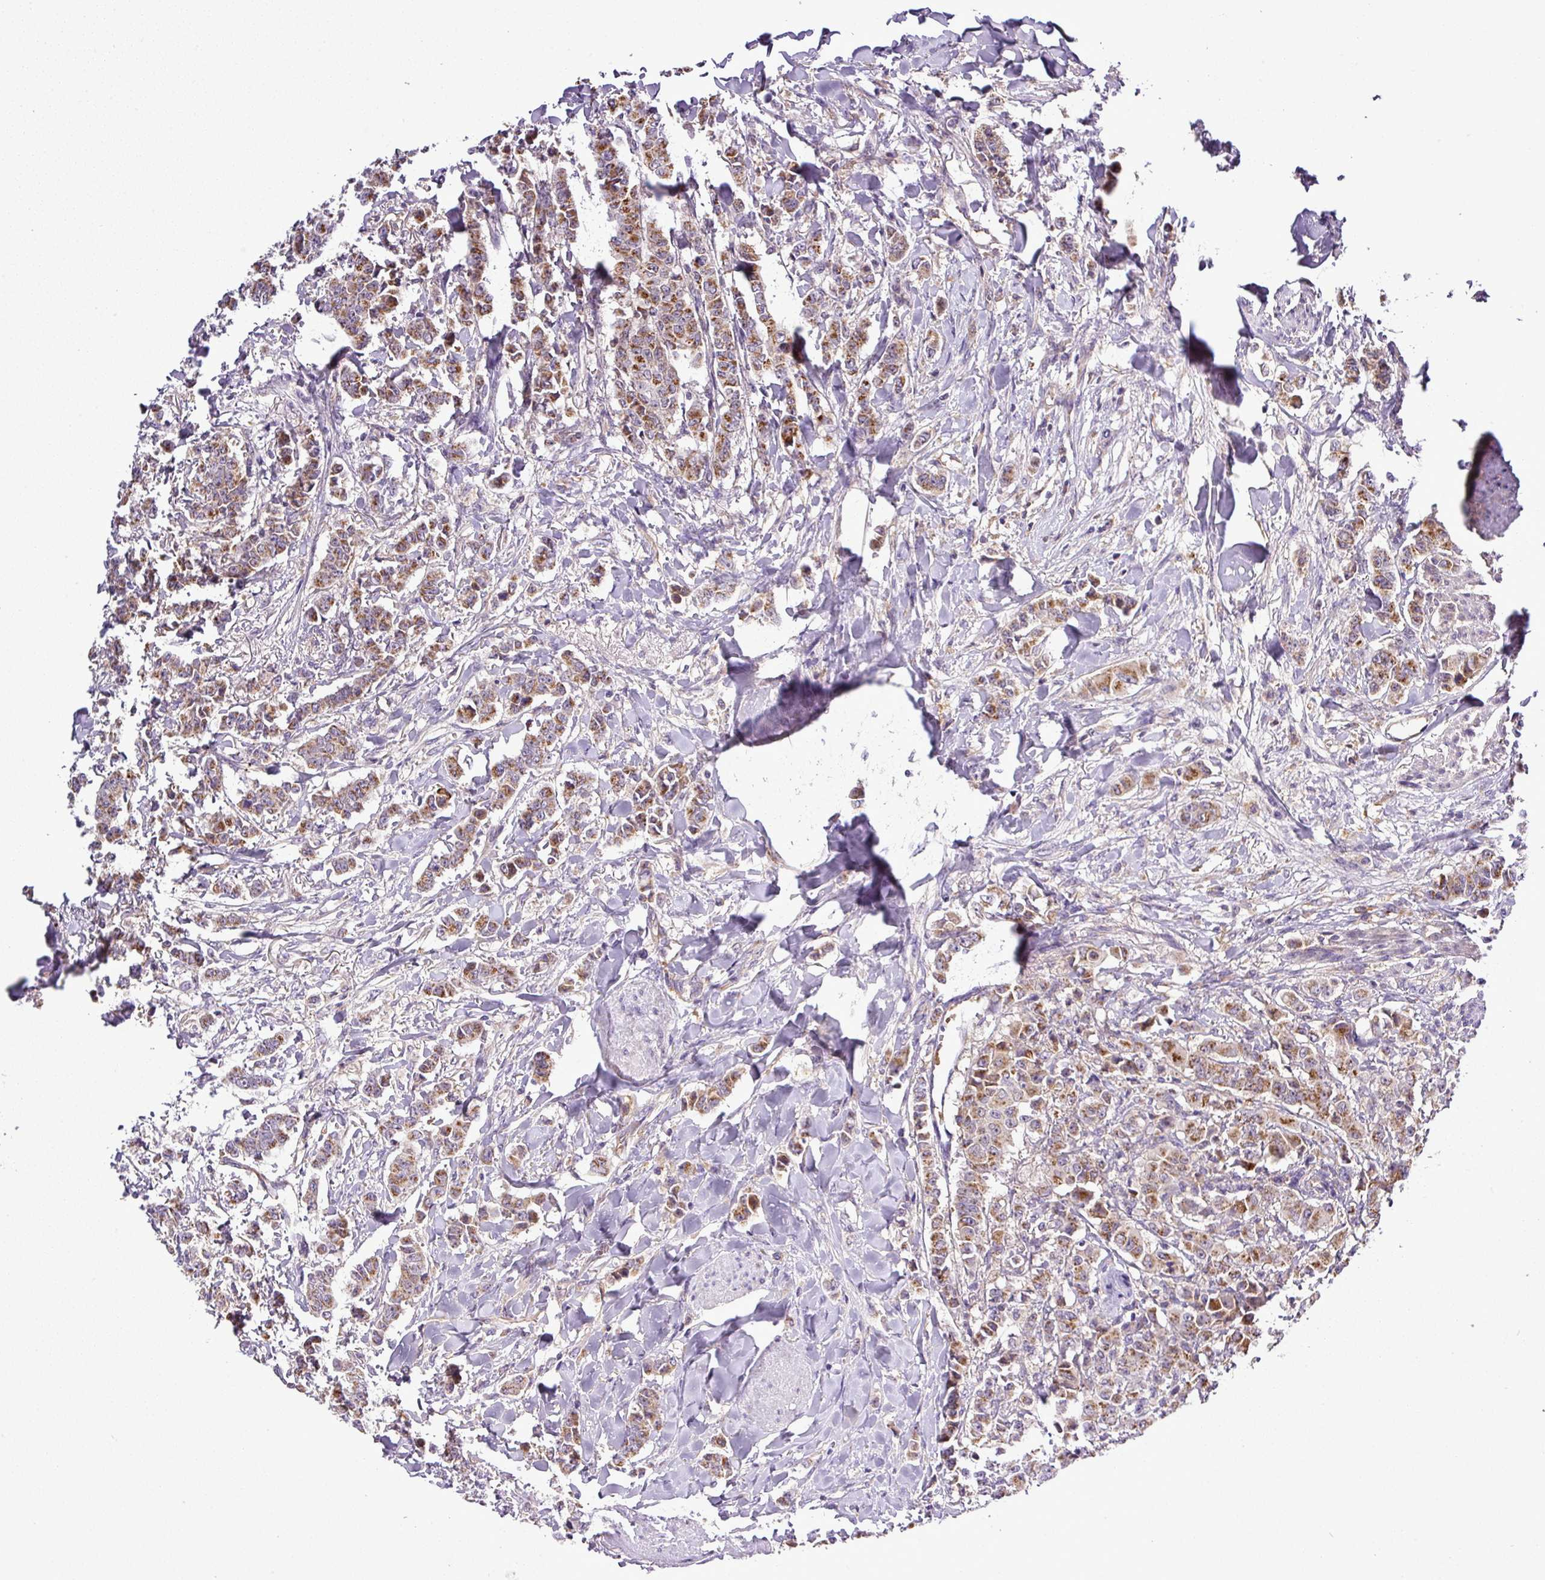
{"staining": {"intensity": "moderate", "quantity": ">75%", "location": "cytoplasmic/membranous"}, "tissue": "breast cancer", "cell_type": "Tumor cells", "image_type": "cancer", "snomed": [{"axis": "morphology", "description": "Duct carcinoma"}, {"axis": "topography", "description": "Breast"}], "caption": "Immunohistochemistry staining of breast invasive ductal carcinoma, which reveals medium levels of moderate cytoplasmic/membranous expression in about >75% of tumor cells indicating moderate cytoplasmic/membranous protein positivity. The staining was performed using DAB (brown) for protein detection and nuclei were counterstained in hematoxylin (blue).", "gene": "ZNF513", "patient": {"sex": "female", "age": 40}}